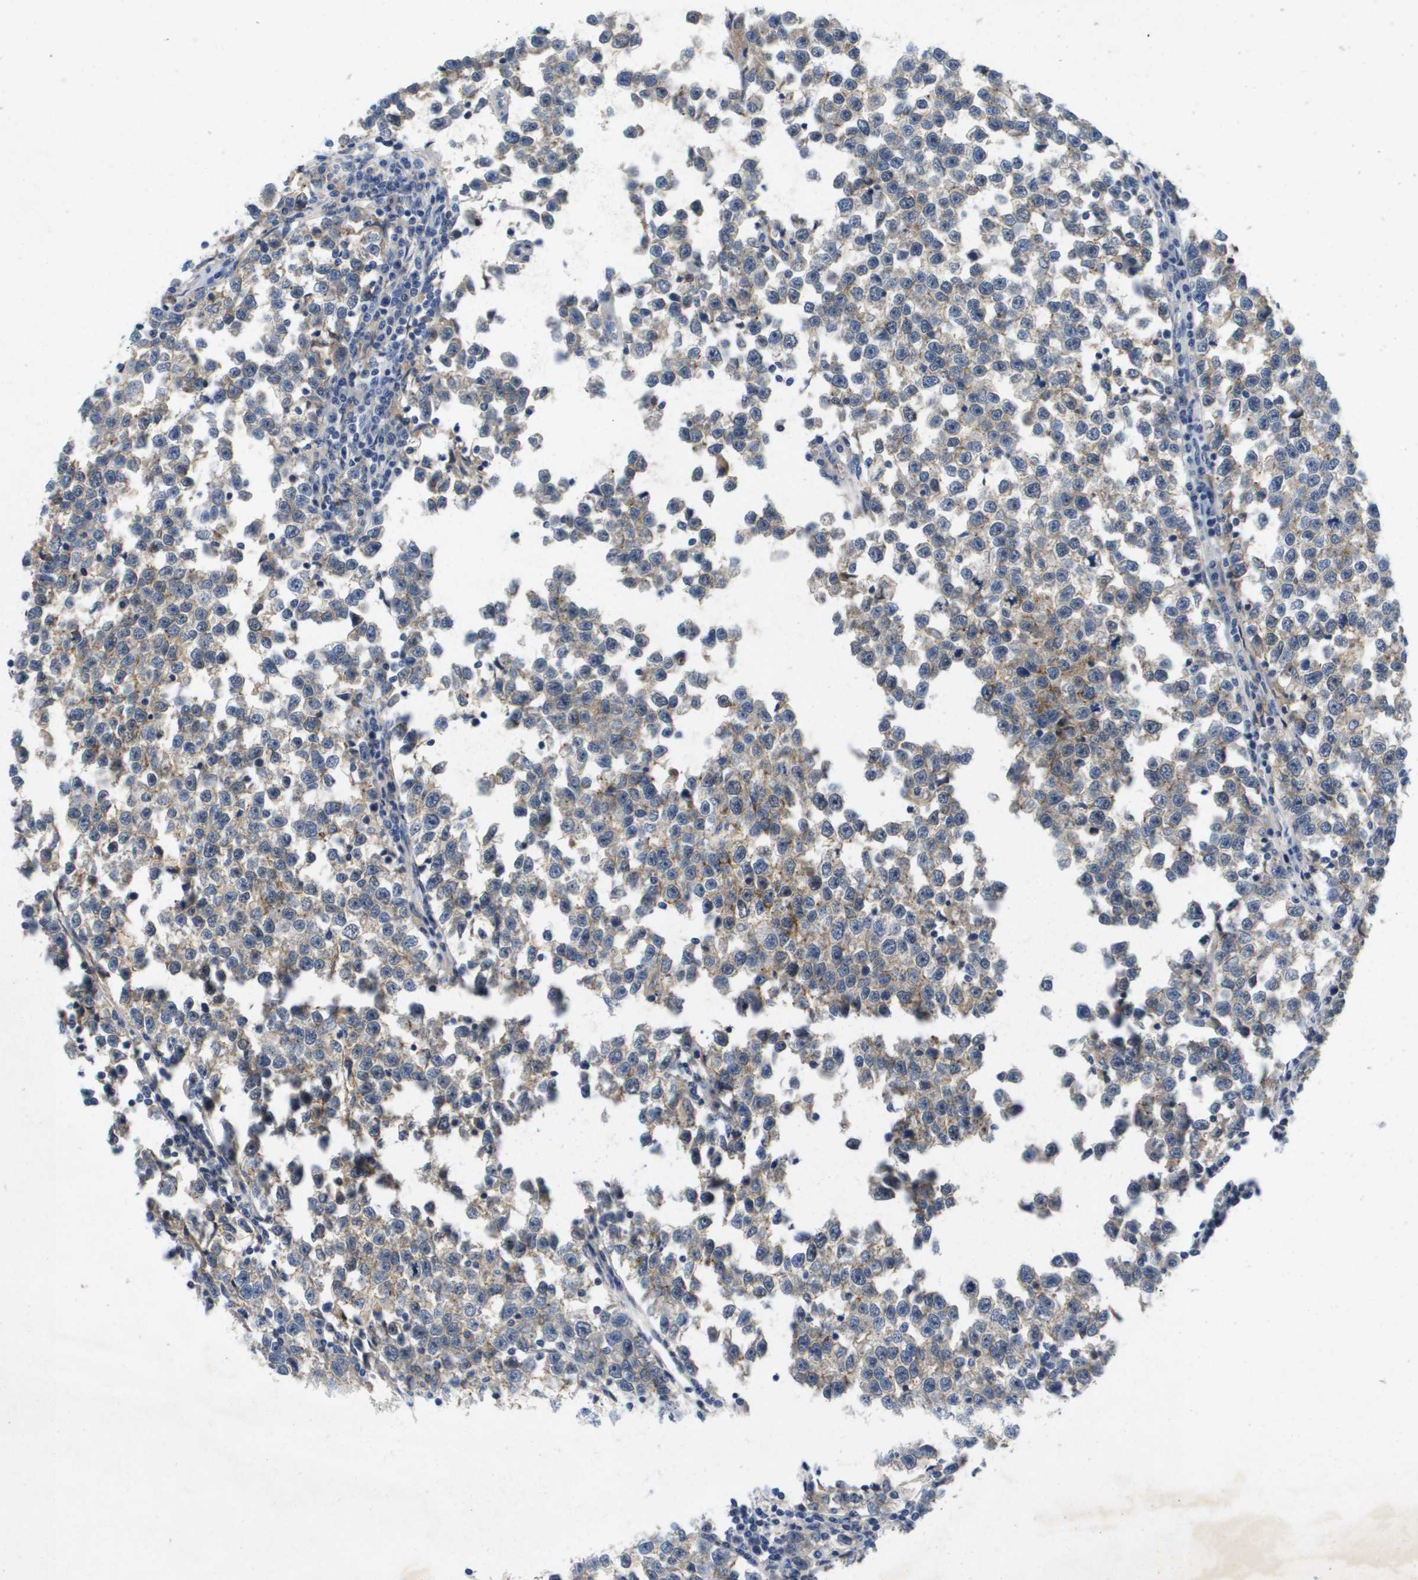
{"staining": {"intensity": "weak", "quantity": ">75%", "location": "cytoplasmic/membranous"}, "tissue": "testis cancer", "cell_type": "Tumor cells", "image_type": "cancer", "snomed": [{"axis": "morphology", "description": "Normal tissue, NOS"}, {"axis": "morphology", "description": "Seminoma, NOS"}, {"axis": "topography", "description": "Testis"}], "caption": "Immunohistochemical staining of testis cancer displays low levels of weak cytoplasmic/membranous positivity in about >75% of tumor cells.", "gene": "LIPG", "patient": {"sex": "male", "age": 43}}